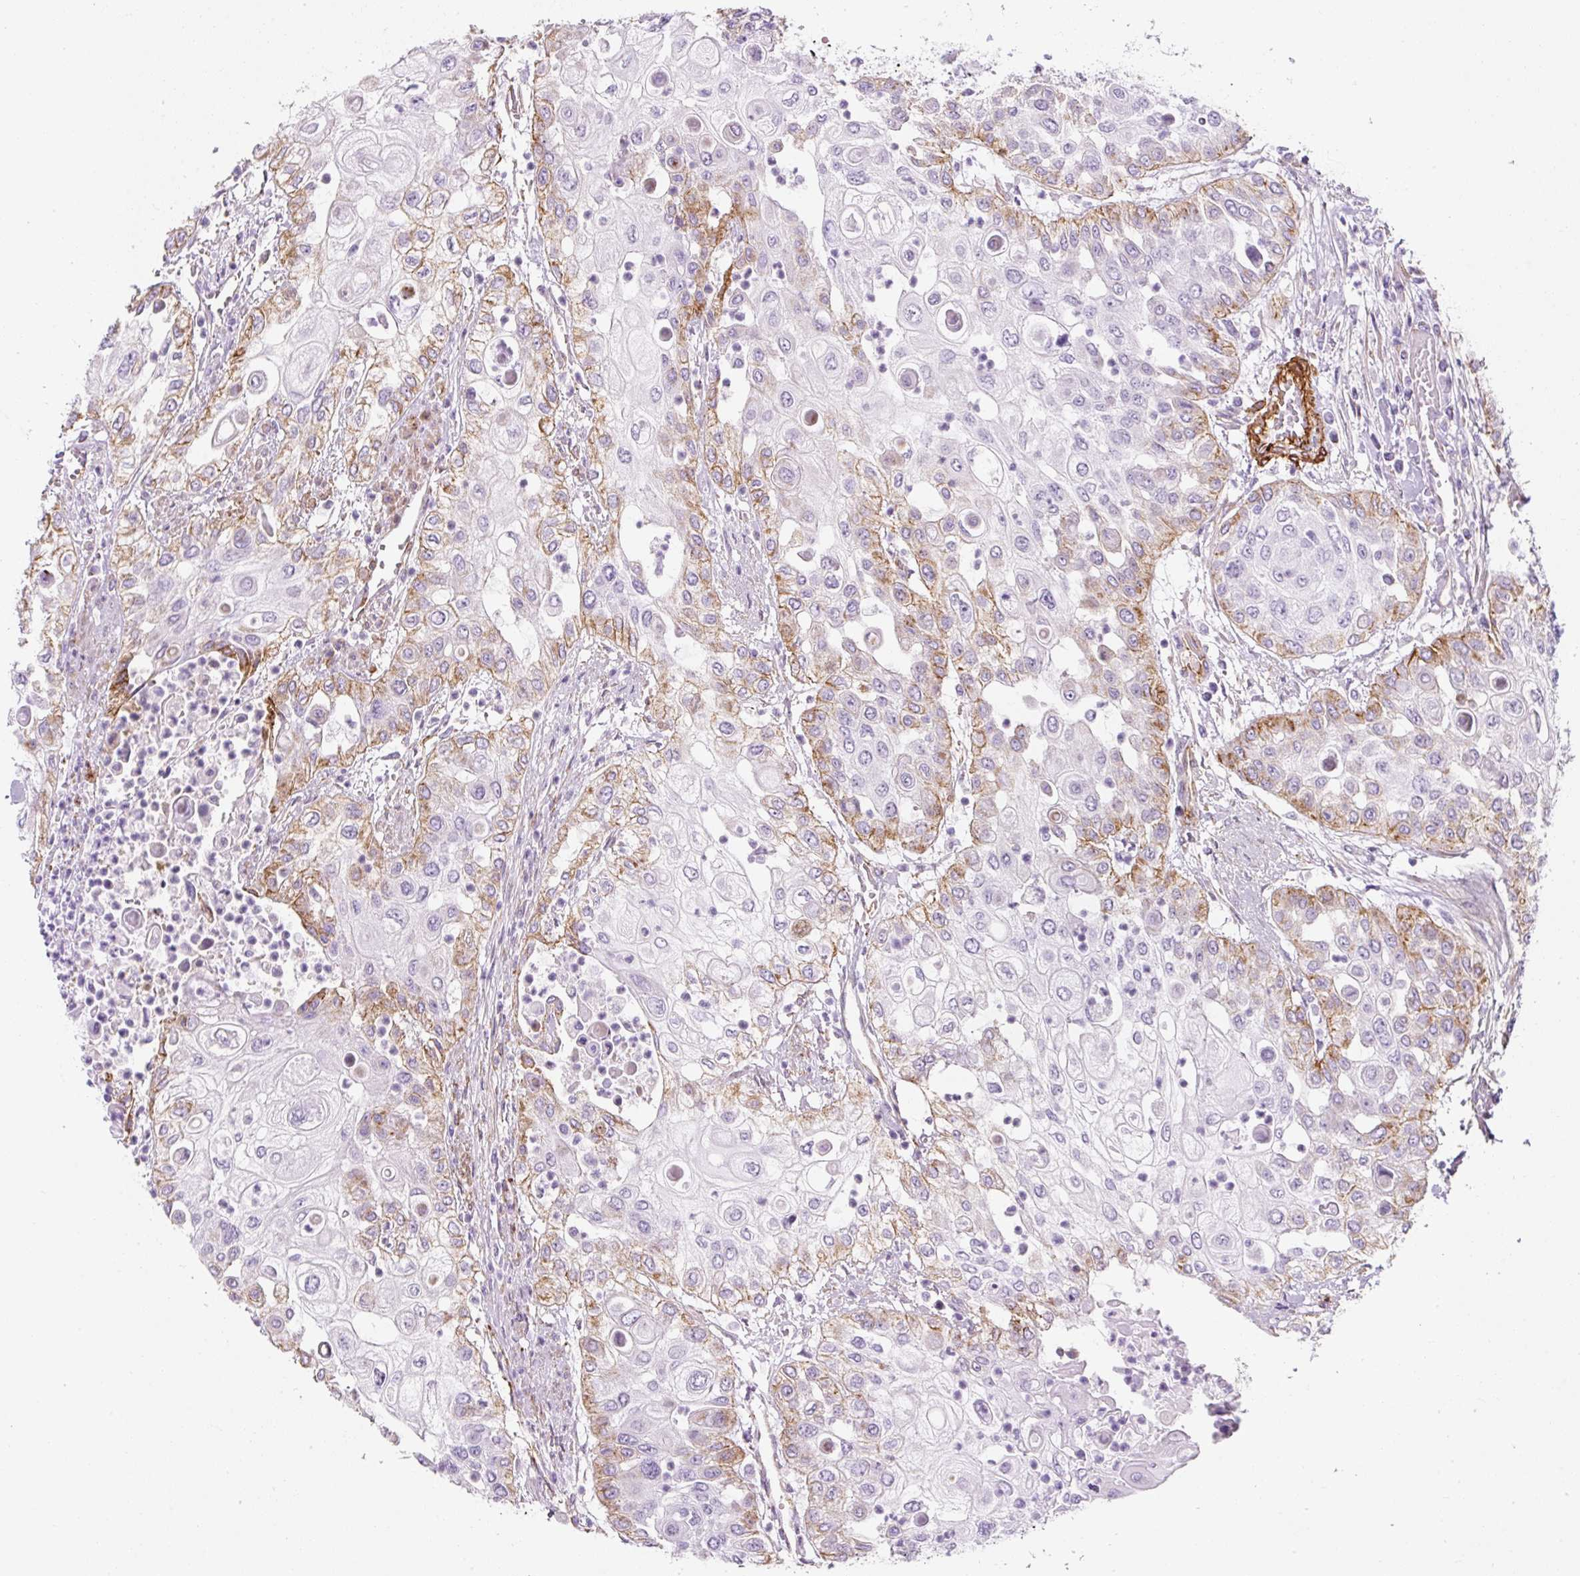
{"staining": {"intensity": "moderate", "quantity": "<25%", "location": "cytoplasmic/membranous"}, "tissue": "urothelial cancer", "cell_type": "Tumor cells", "image_type": "cancer", "snomed": [{"axis": "morphology", "description": "Urothelial carcinoma, High grade"}, {"axis": "topography", "description": "Urinary bladder"}], "caption": "Moderate cytoplasmic/membranous protein staining is identified in approximately <25% of tumor cells in urothelial cancer.", "gene": "CAVIN3", "patient": {"sex": "female", "age": 79}}